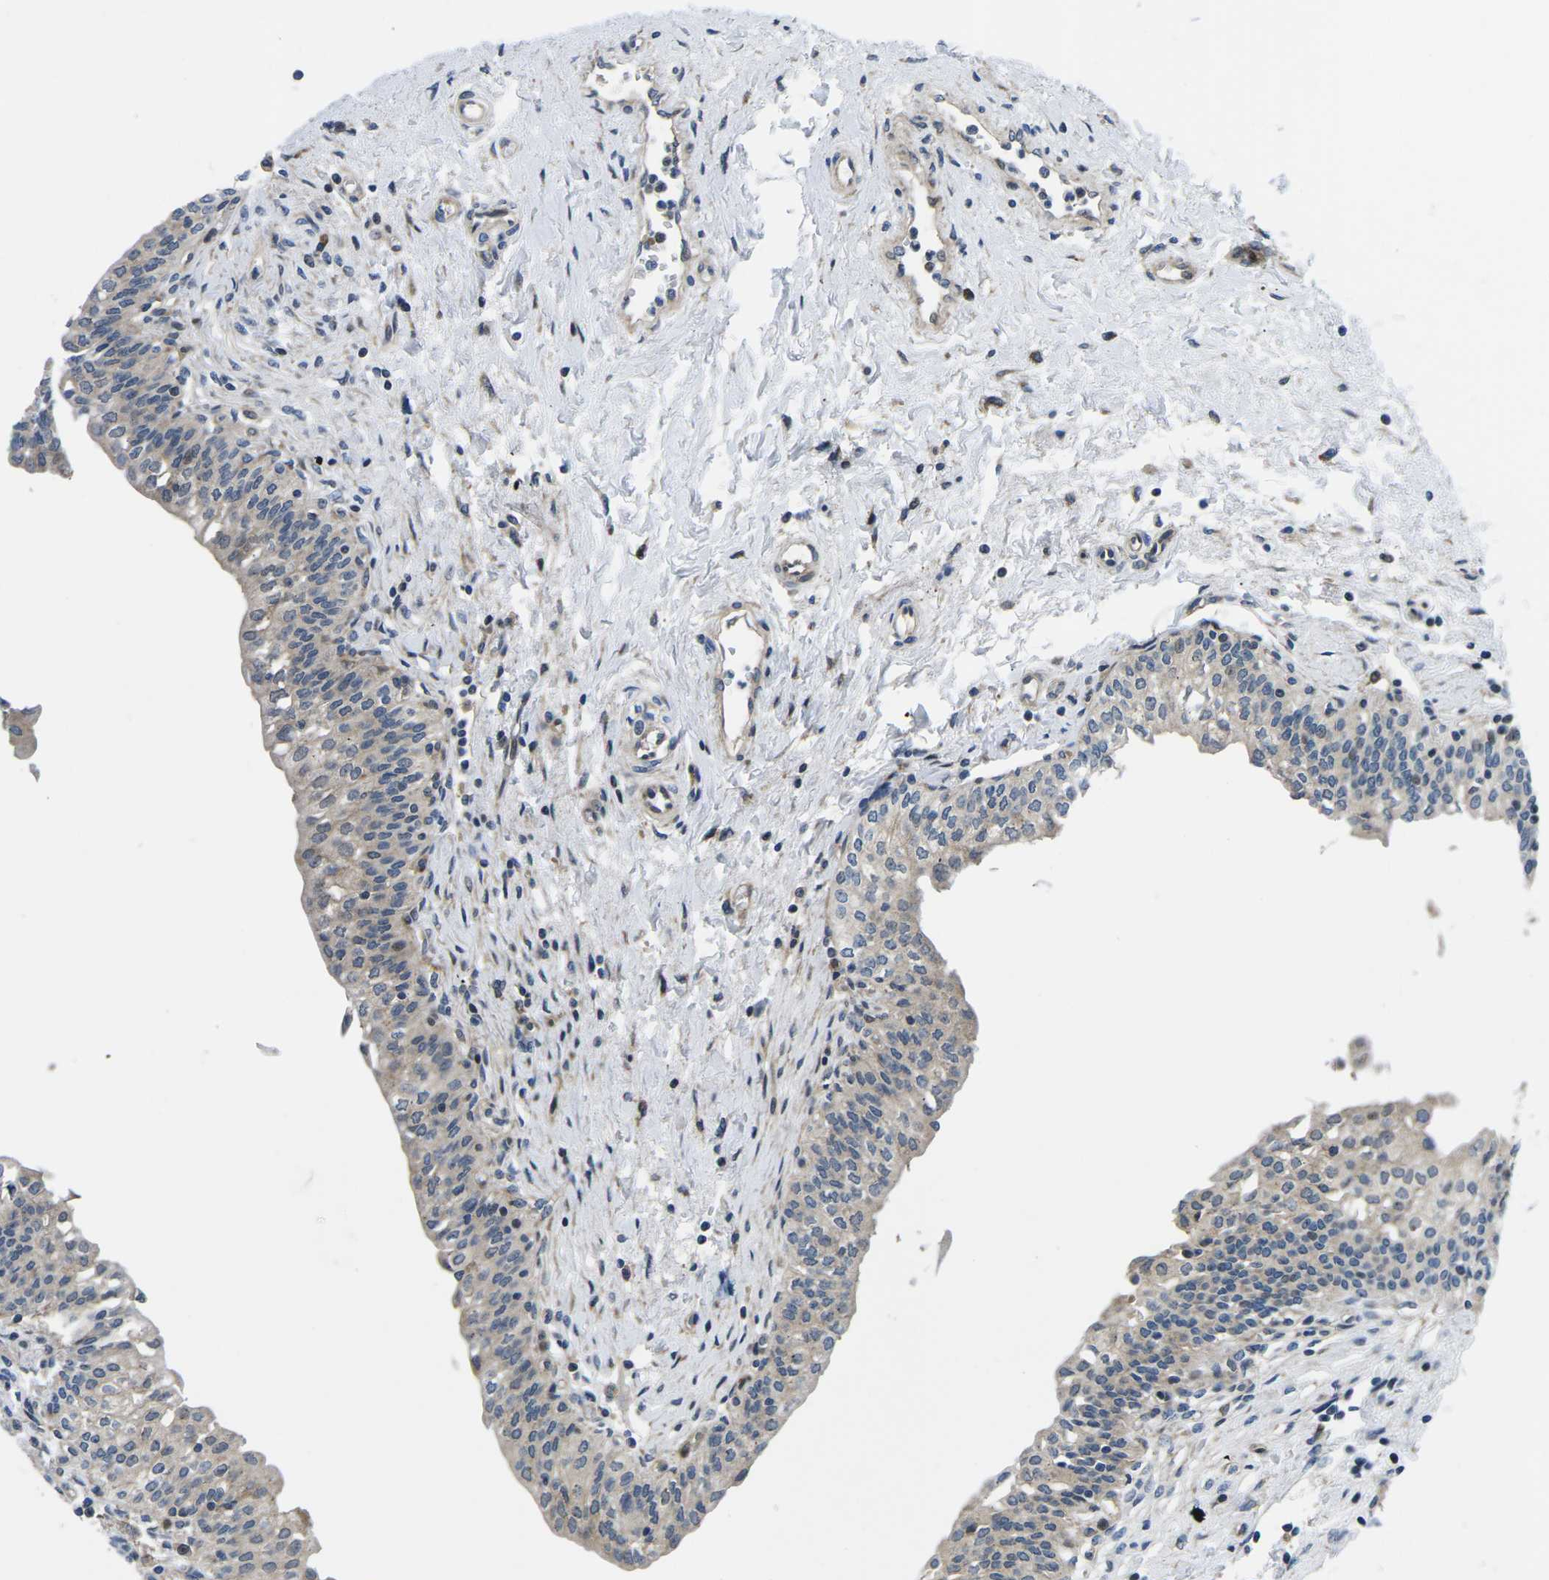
{"staining": {"intensity": "moderate", "quantity": "25%-75%", "location": "cytoplasmic/membranous"}, "tissue": "urinary bladder", "cell_type": "Urothelial cells", "image_type": "normal", "snomed": [{"axis": "morphology", "description": "Normal tissue, NOS"}, {"axis": "topography", "description": "Urinary bladder"}], "caption": "IHC photomicrograph of benign urinary bladder stained for a protein (brown), which demonstrates medium levels of moderate cytoplasmic/membranous expression in approximately 25%-75% of urothelial cells.", "gene": "EIF4E", "patient": {"sex": "male", "age": 55}}